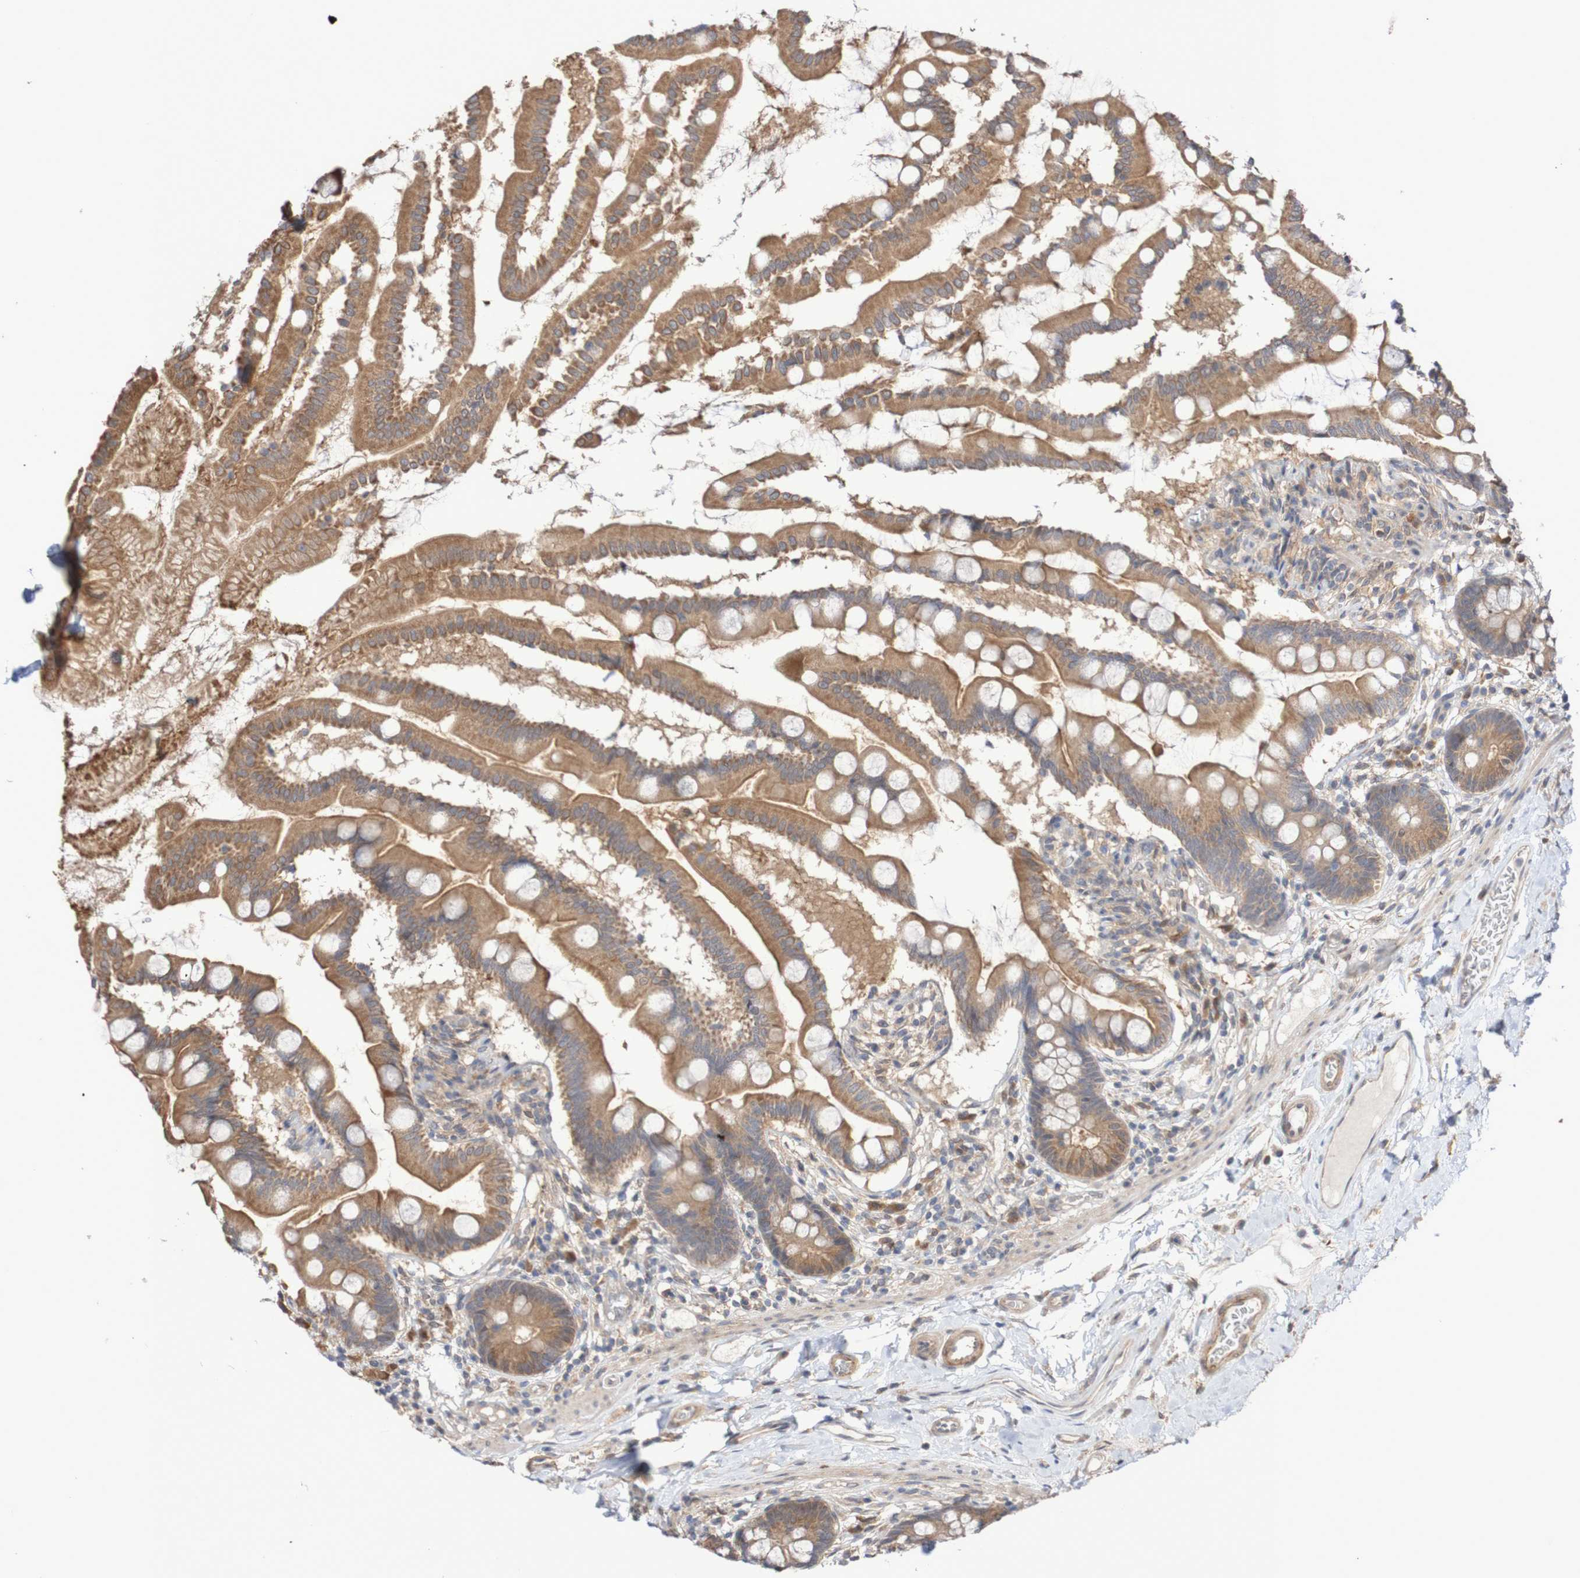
{"staining": {"intensity": "moderate", "quantity": ">75%", "location": "cytoplasmic/membranous"}, "tissue": "small intestine", "cell_type": "Glandular cells", "image_type": "normal", "snomed": [{"axis": "morphology", "description": "Normal tissue, NOS"}, {"axis": "topography", "description": "Small intestine"}], "caption": "Immunohistochemical staining of unremarkable human small intestine reveals >75% levels of moderate cytoplasmic/membranous protein expression in about >75% of glandular cells. (Brightfield microscopy of DAB IHC at high magnification).", "gene": "PHPT1", "patient": {"sex": "female", "age": 56}}